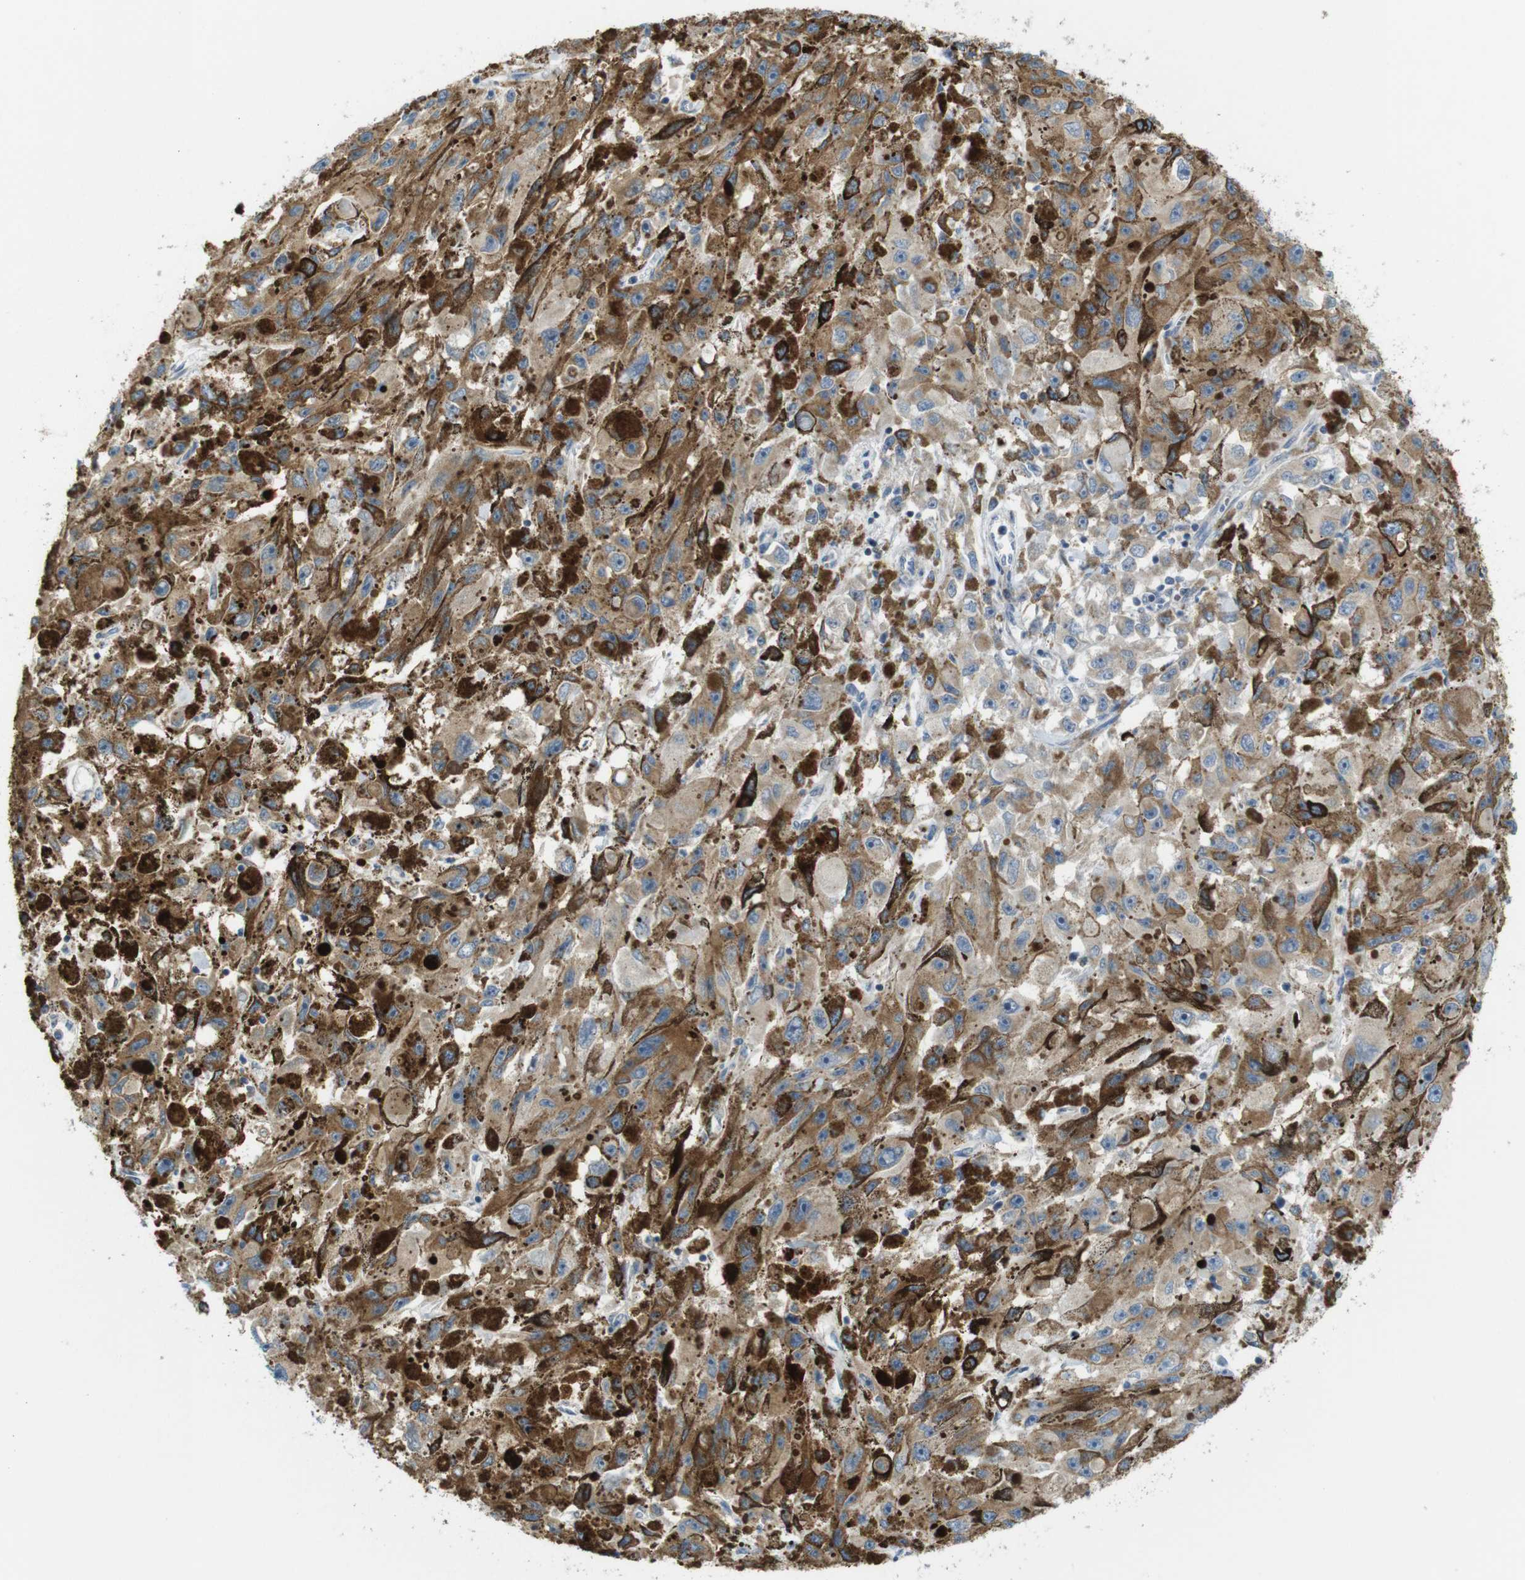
{"staining": {"intensity": "moderate", "quantity": ">75%", "location": "cytoplasmic/membranous"}, "tissue": "melanoma", "cell_type": "Tumor cells", "image_type": "cancer", "snomed": [{"axis": "morphology", "description": "Malignant melanoma, NOS"}, {"axis": "topography", "description": "Skin"}], "caption": "This is a photomicrograph of IHC staining of melanoma, which shows moderate expression in the cytoplasmic/membranous of tumor cells.", "gene": "MARCHF1", "patient": {"sex": "female", "age": 104}}